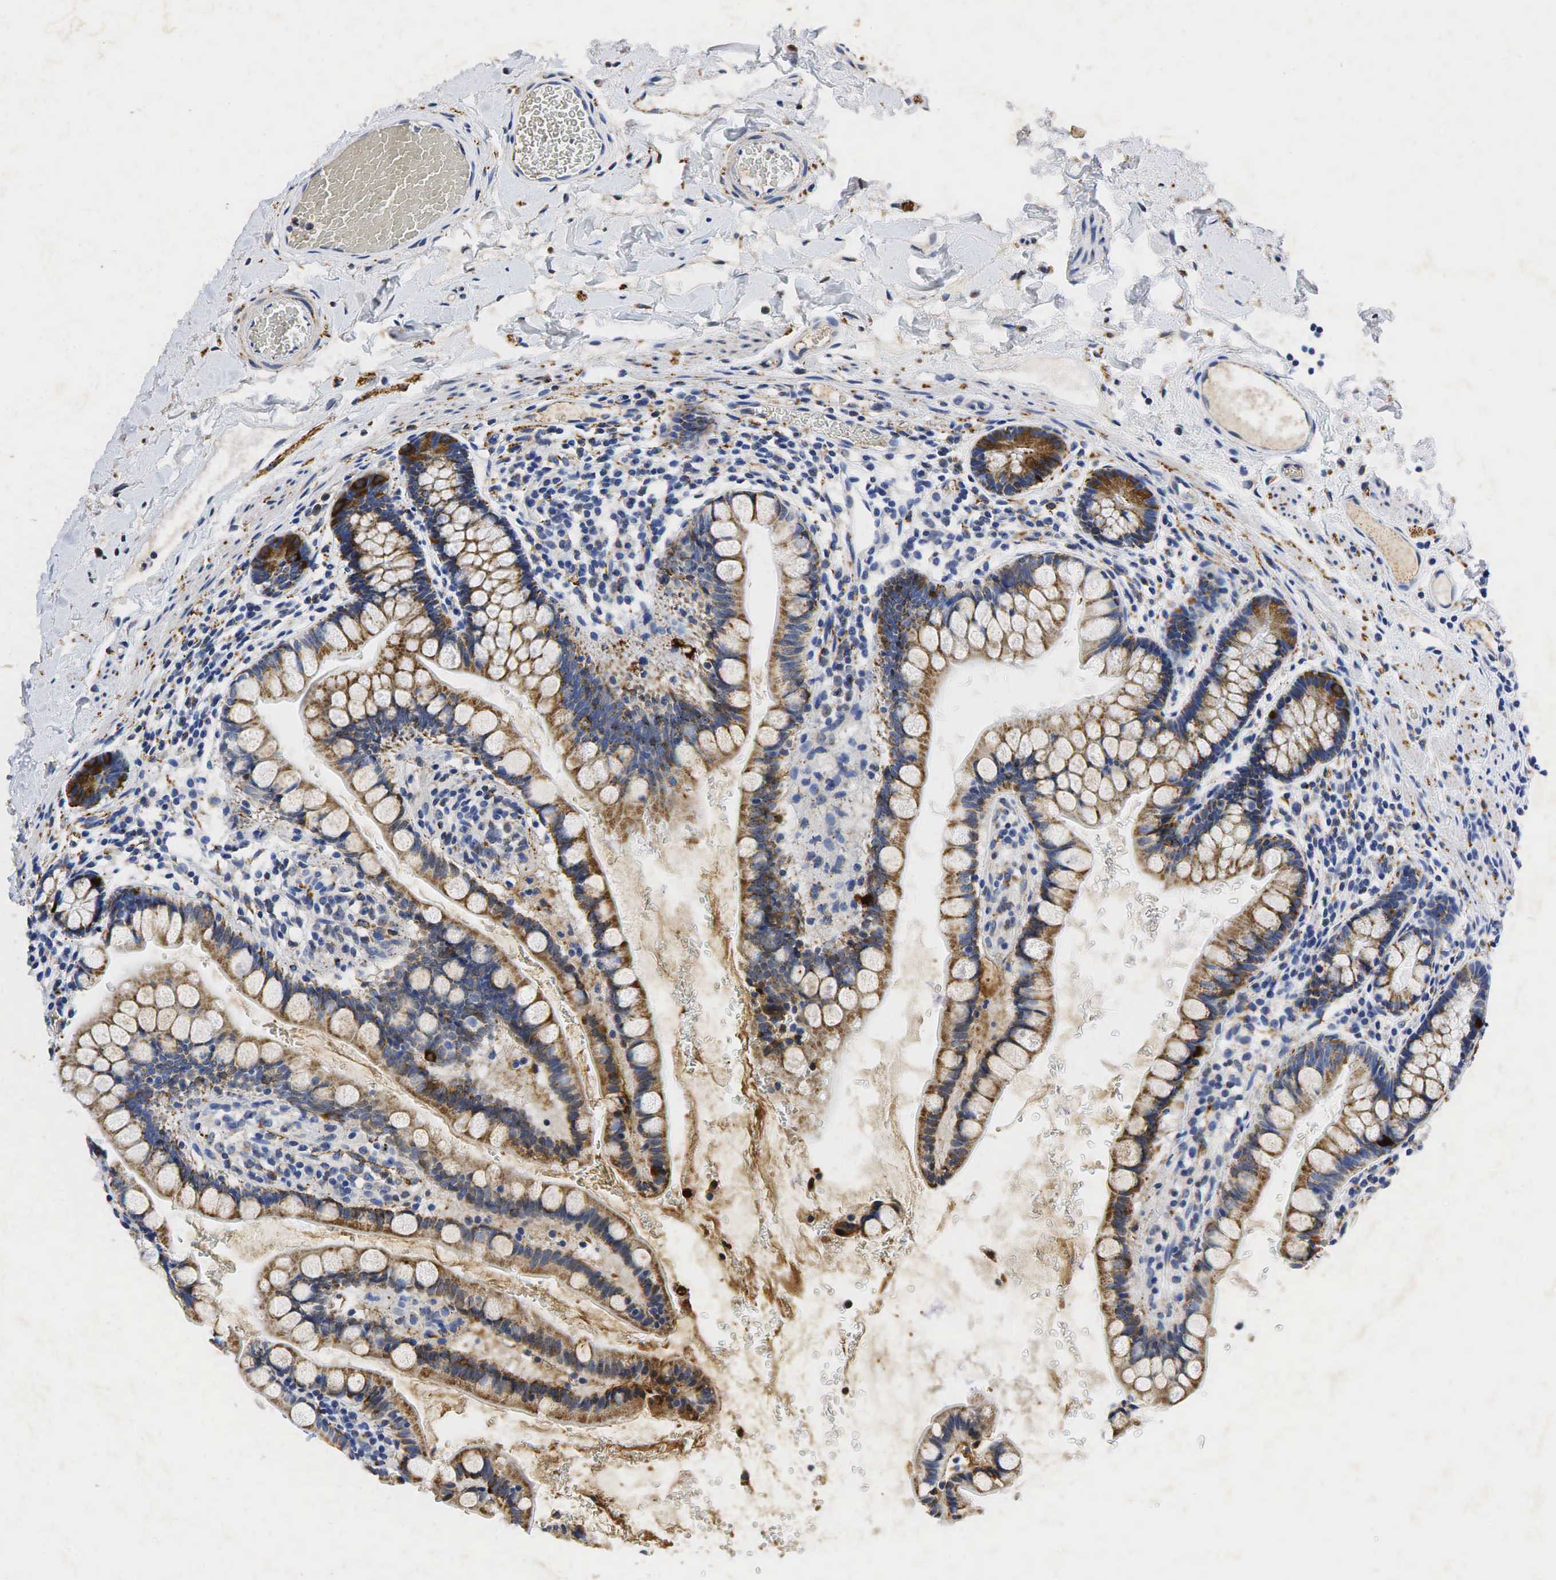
{"staining": {"intensity": "weak", "quantity": "25%-75%", "location": "cytoplasmic/membranous"}, "tissue": "colon", "cell_type": "Endothelial cells", "image_type": "normal", "snomed": [{"axis": "morphology", "description": "Normal tissue, NOS"}, {"axis": "topography", "description": "Colon"}], "caption": "Immunohistochemistry of unremarkable human colon shows low levels of weak cytoplasmic/membranous positivity in approximately 25%-75% of endothelial cells.", "gene": "SYP", "patient": {"sex": "male", "age": 54}}